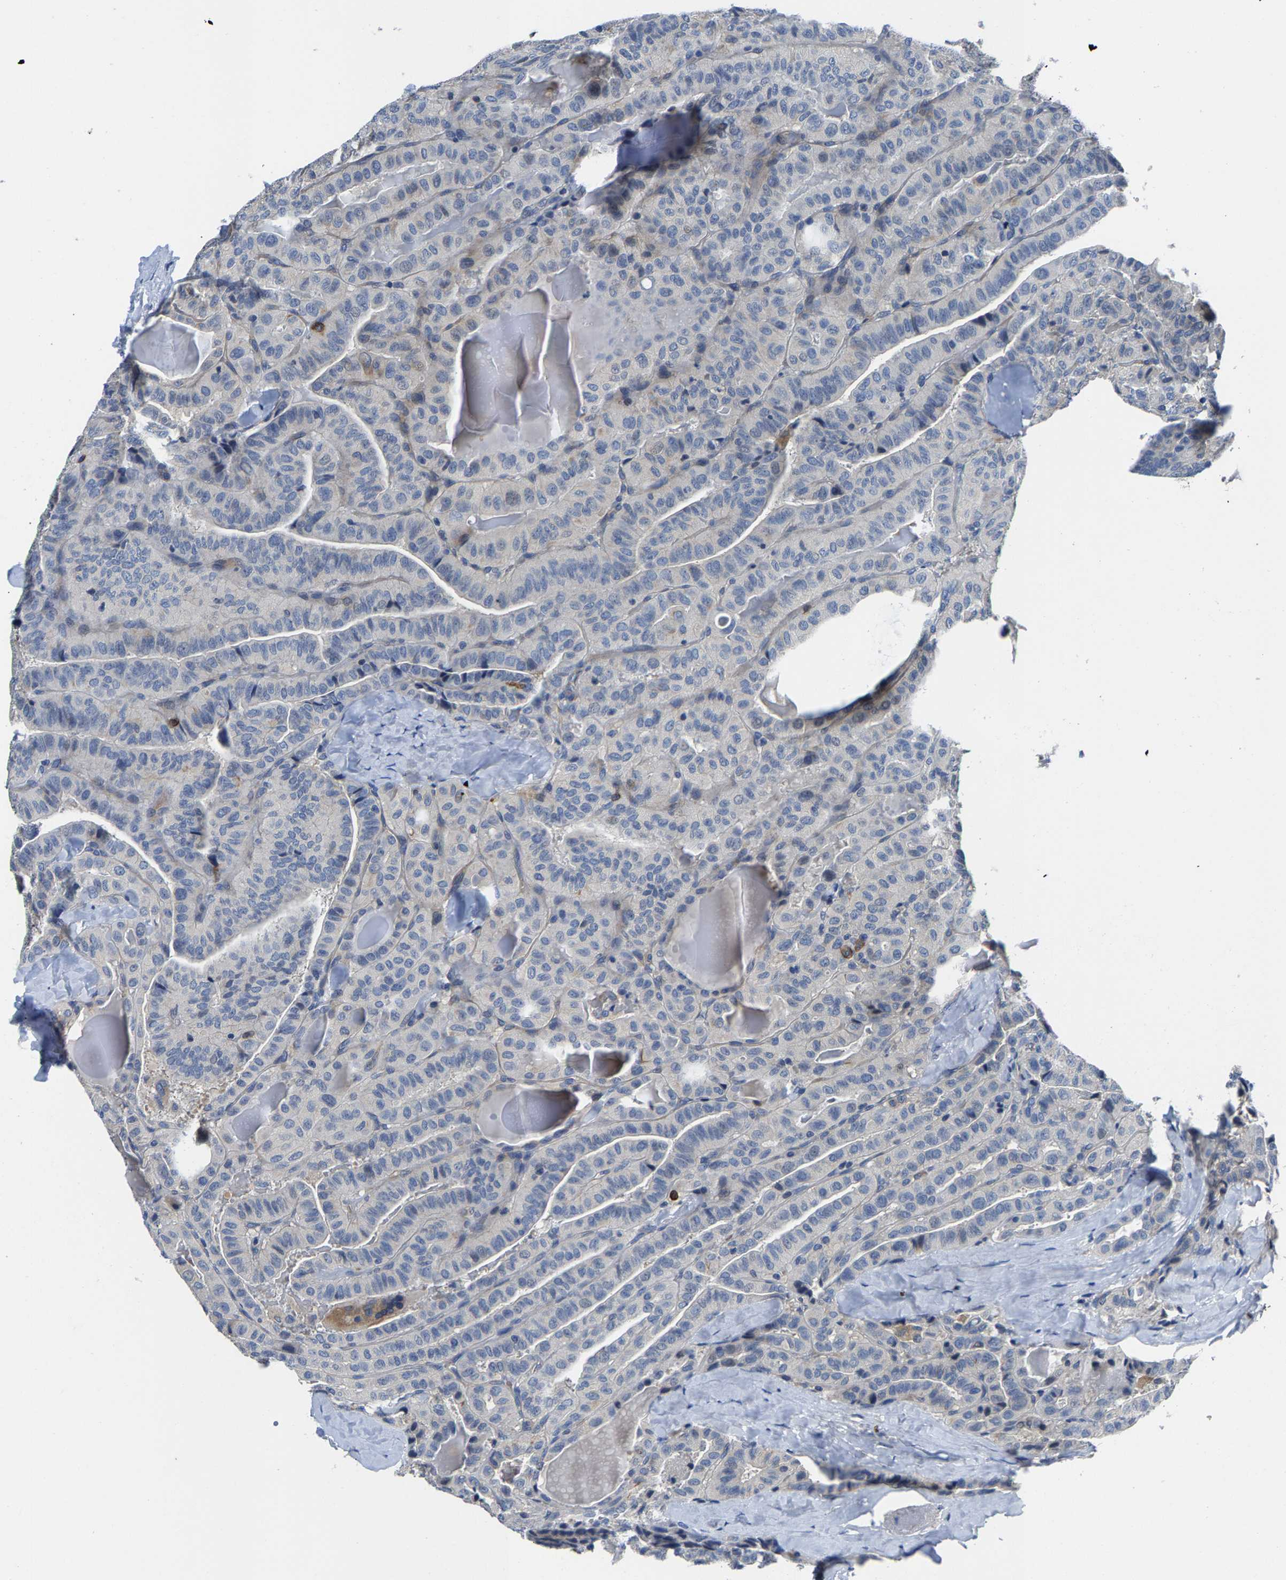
{"staining": {"intensity": "negative", "quantity": "none", "location": "none"}, "tissue": "thyroid cancer", "cell_type": "Tumor cells", "image_type": "cancer", "snomed": [{"axis": "morphology", "description": "Papillary adenocarcinoma, NOS"}, {"axis": "topography", "description": "Thyroid gland"}], "caption": "DAB immunohistochemical staining of human thyroid cancer shows no significant staining in tumor cells.", "gene": "AGBL3", "patient": {"sex": "male", "age": 77}}